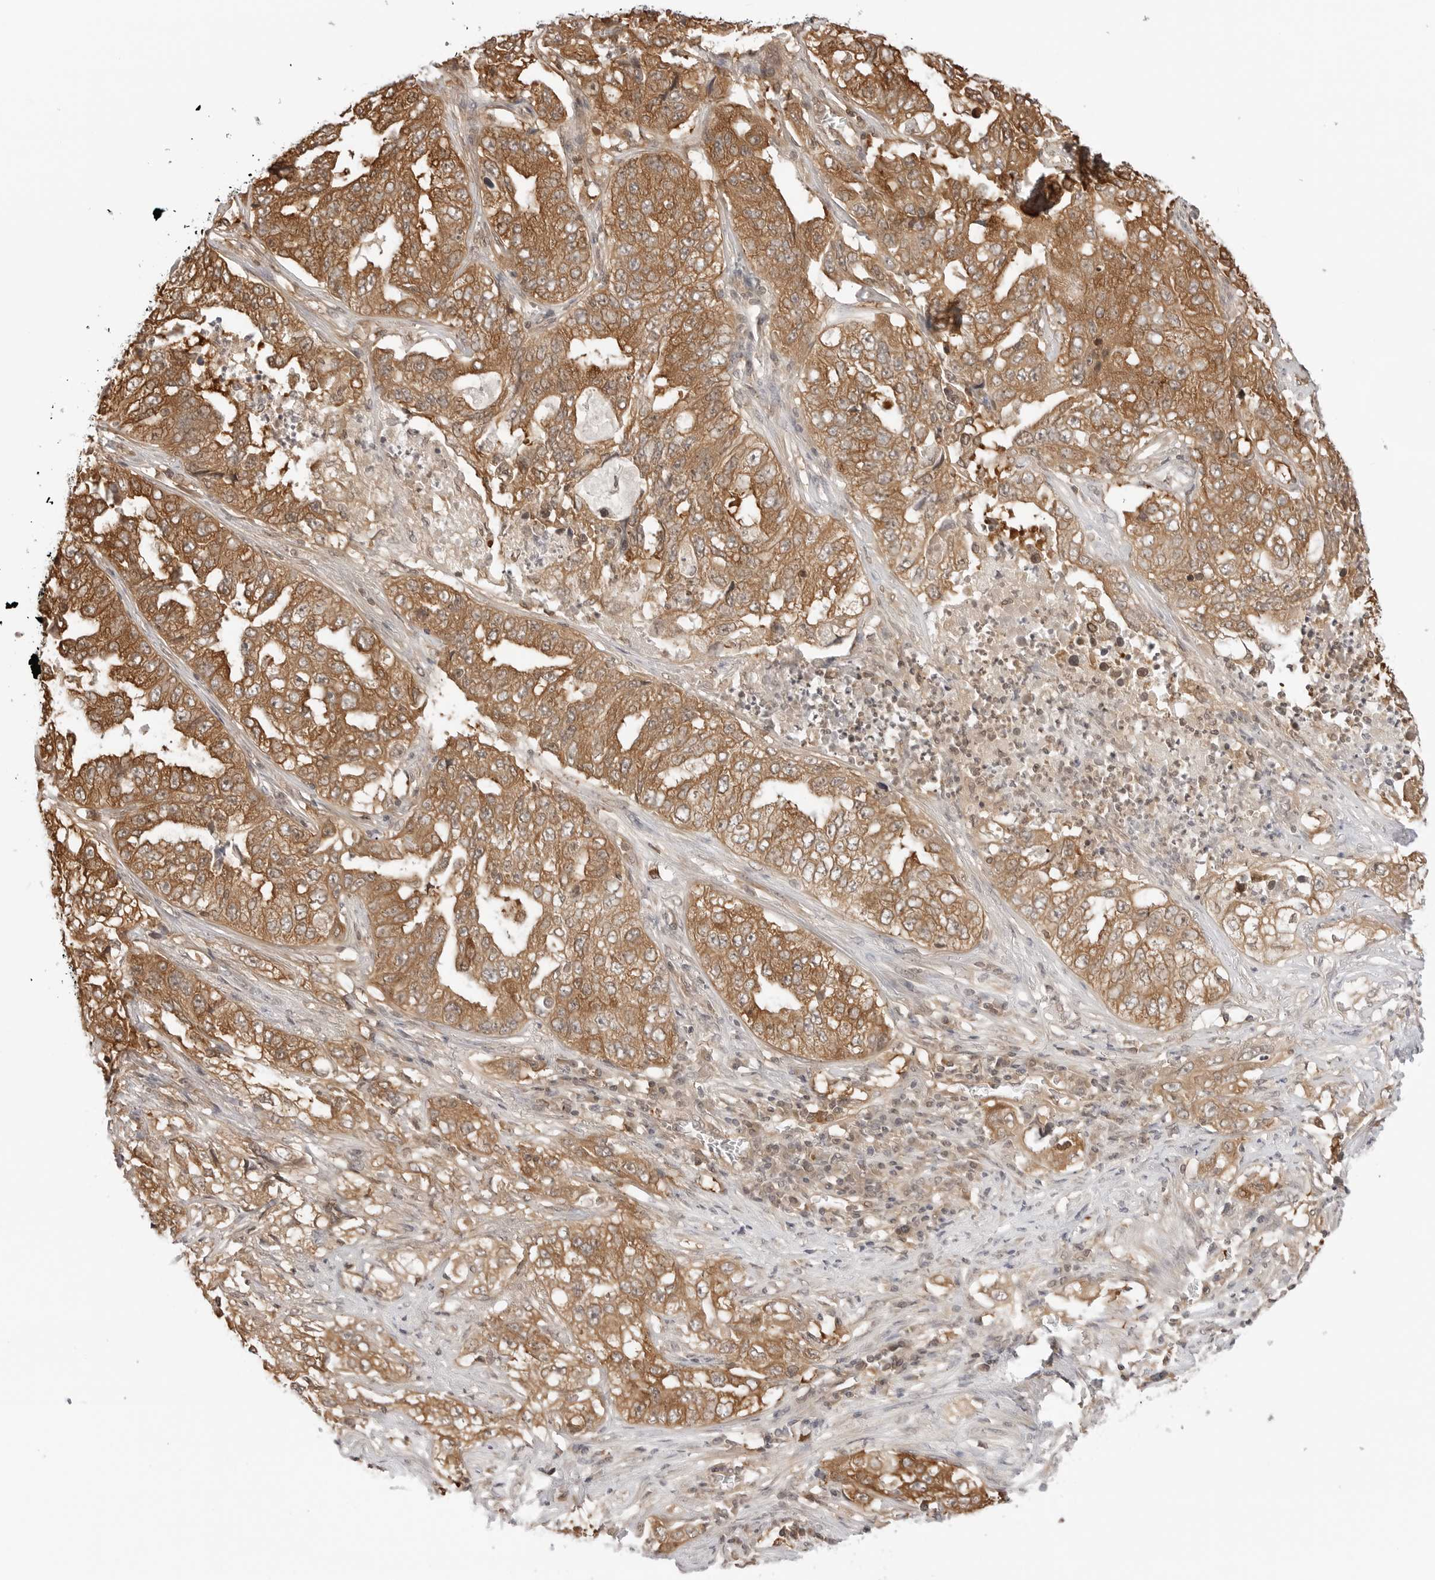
{"staining": {"intensity": "moderate", "quantity": ">75%", "location": "cytoplasmic/membranous"}, "tissue": "lung cancer", "cell_type": "Tumor cells", "image_type": "cancer", "snomed": [{"axis": "morphology", "description": "Adenocarcinoma, NOS"}, {"axis": "topography", "description": "Lung"}], "caption": "Tumor cells exhibit medium levels of moderate cytoplasmic/membranous expression in about >75% of cells in human adenocarcinoma (lung).", "gene": "NUDC", "patient": {"sex": "female", "age": 51}}